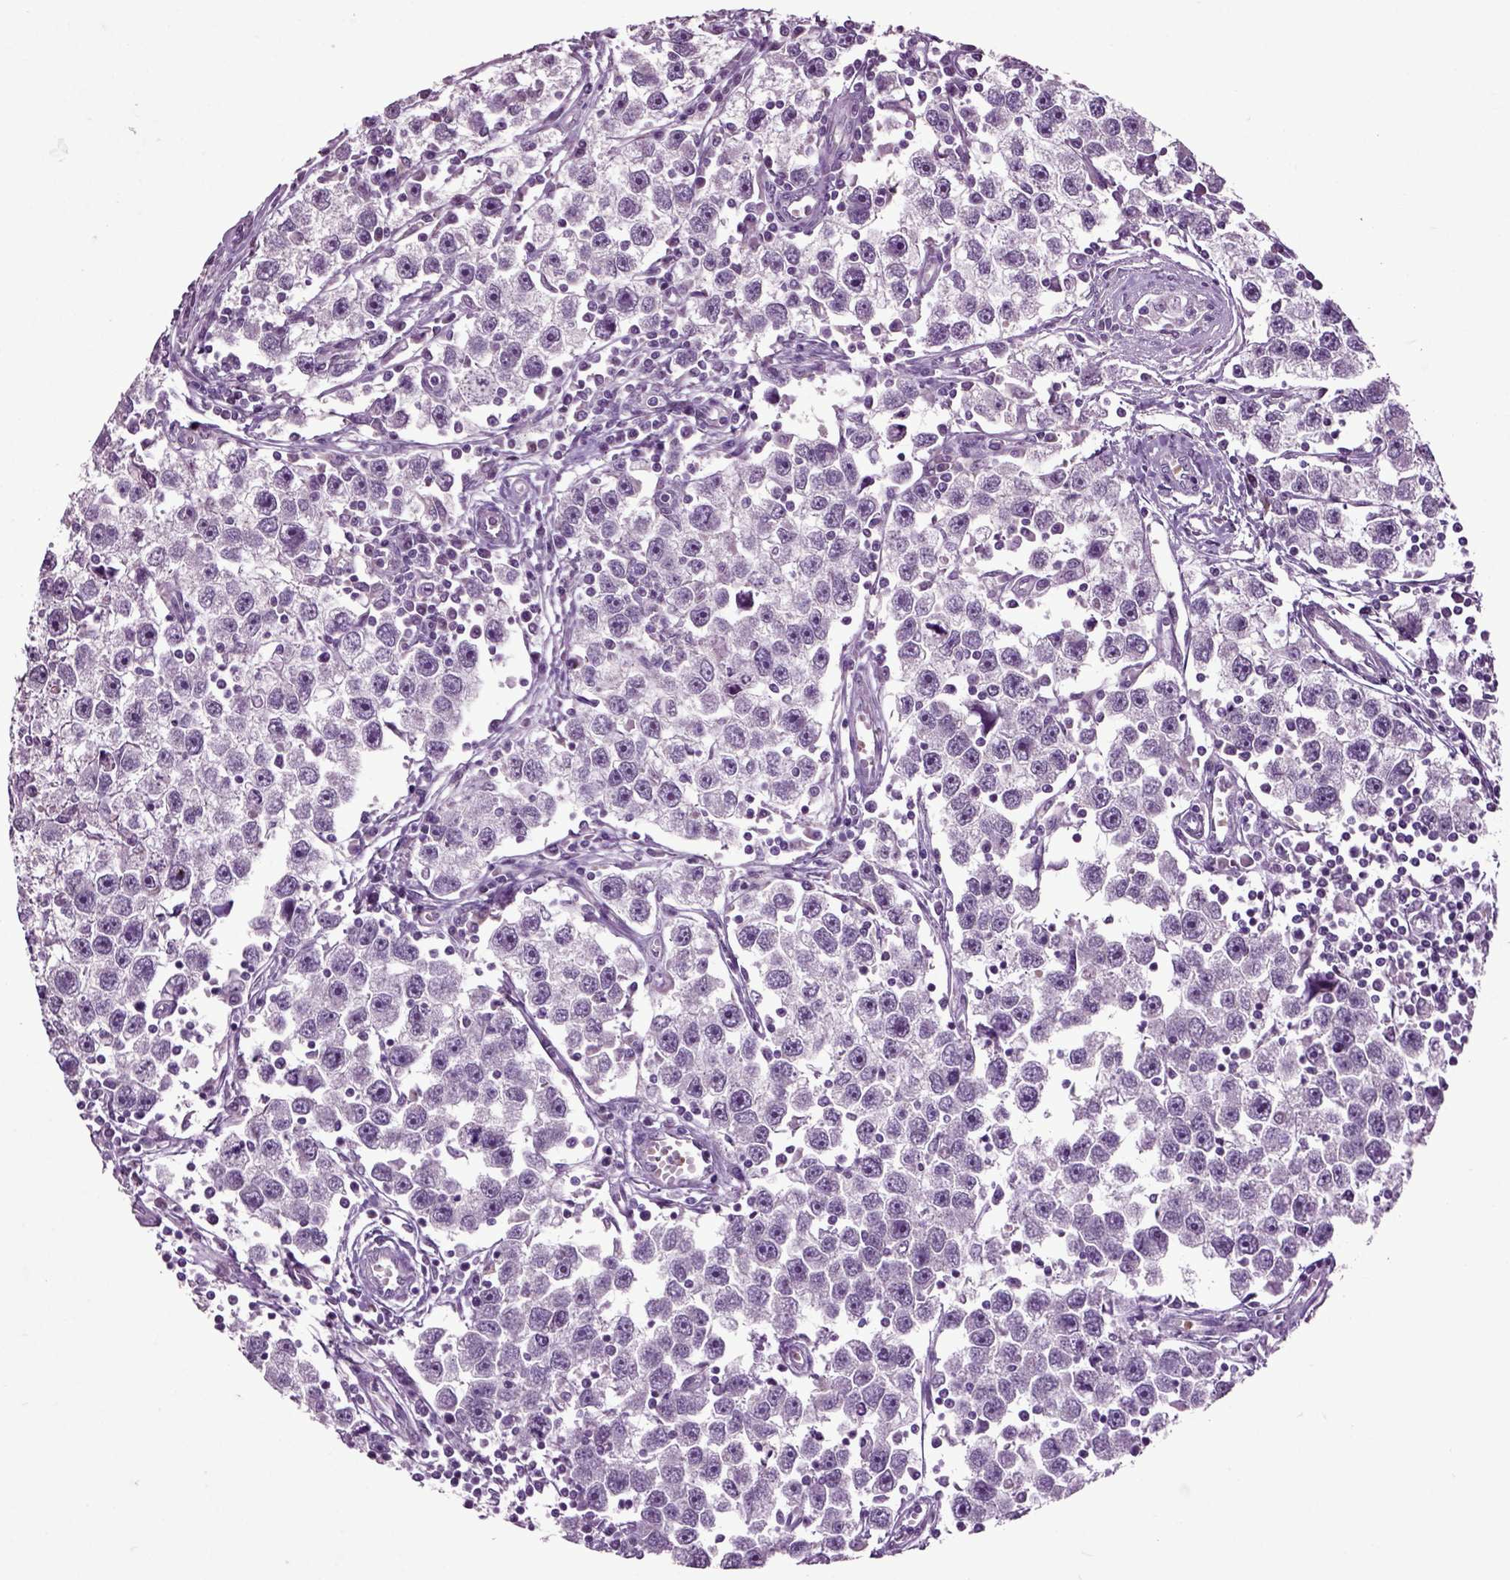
{"staining": {"intensity": "negative", "quantity": "none", "location": "none"}, "tissue": "testis cancer", "cell_type": "Tumor cells", "image_type": "cancer", "snomed": [{"axis": "morphology", "description": "Seminoma, NOS"}, {"axis": "topography", "description": "Testis"}], "caption": "Protein analysis of testis seminoma demonstrates no significant staining in tumor cells.", "gene": "CRHR1", "patient": {"sex": "male", "age": 30}}